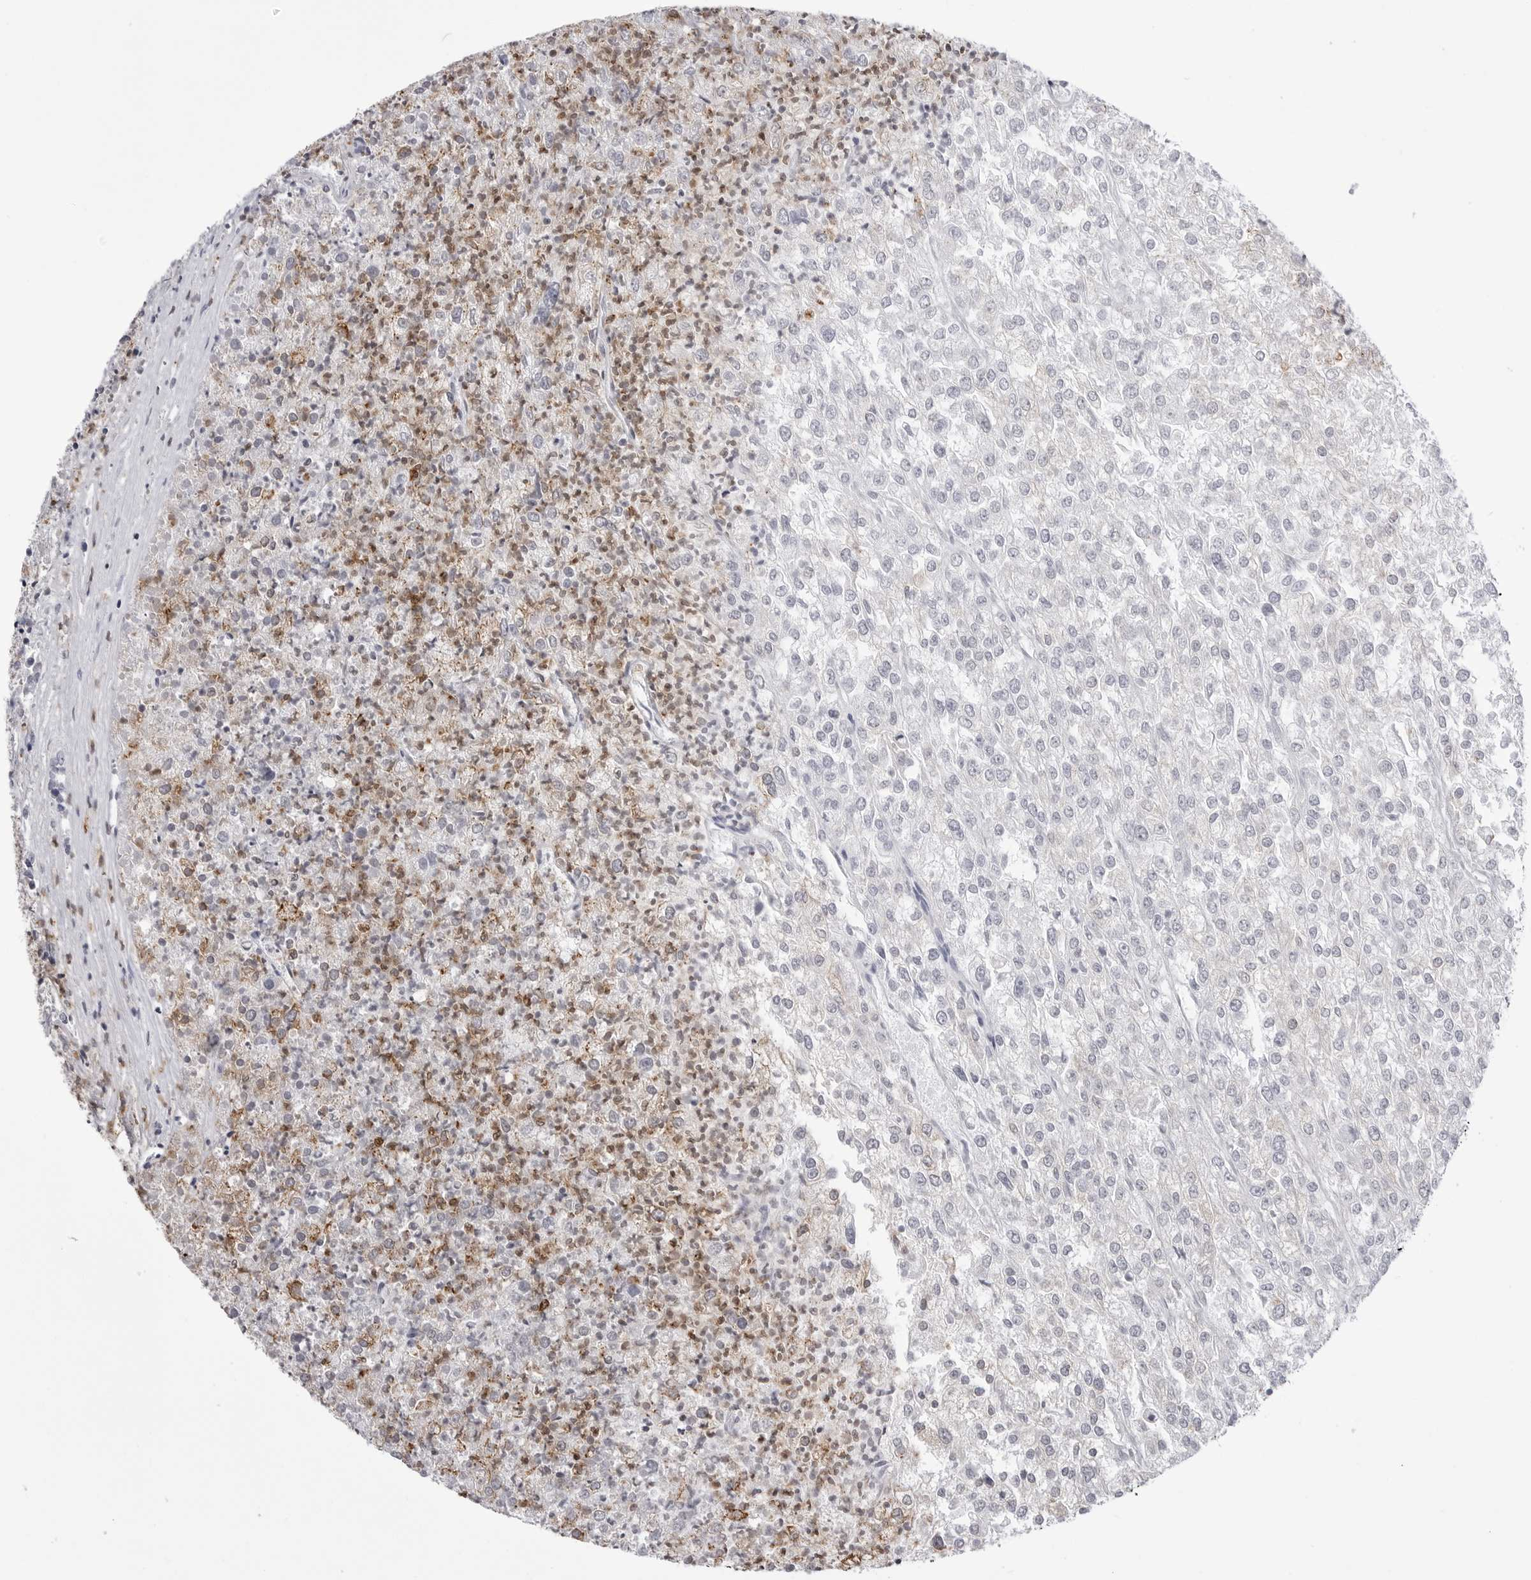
{"staining": {"intensity": "negative", "quantity": "none", "location": "none"}, "tissue": "renal cancer", "cell_type": "Tumor cells", "image_type": "cancer", "snomed": [{"axis": "morphology", "description": "Adenocarcinoma, NOS"}, {"axis": "topography", "description": "Kidney"}], "caption": "Renal cancer was stained to show a protein in brown. There is no significant expression in tumor cells. Nuclei are stained in blue.", "gene": "STAP2", "patient": {"sex": "female", "age": 54}}